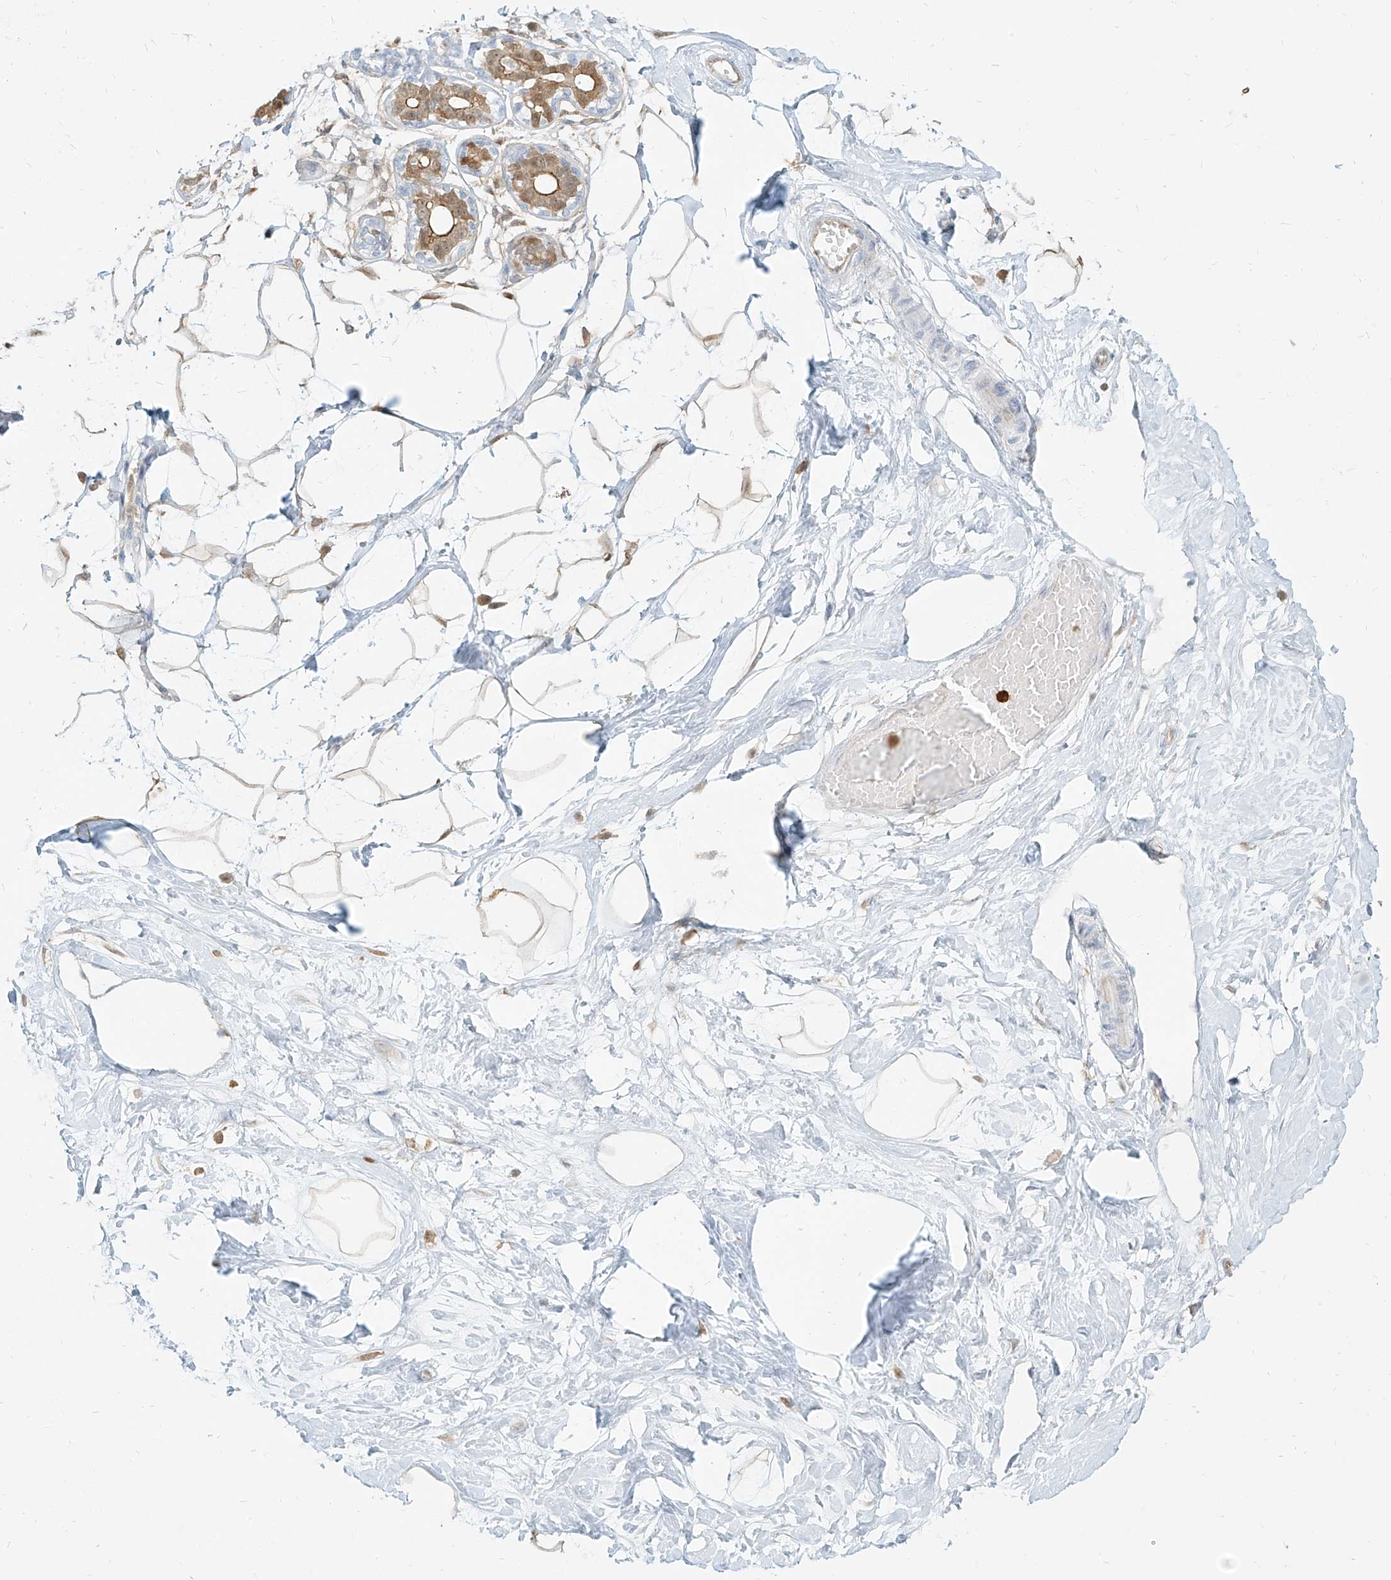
{"staining": {"intensity": "moderate", "quantity": ">75%", "location": "cytoplasmic/membranous"}, "tissue": "breast", "cell_type": "Adipocytes", "image_type": "normal", "snomed": [{"axis": "morphology", "description": "Normal tissue, NOS"}, {"axis": "topography", "description": "Breast"}], "caption": "Protein expression analysis of normal breast demonstrates moderate cytoplasmic/membranous expression in about >75% of adipocytes. (Brightfield microscopy of DAB IHC at high magnification).", "gene": "PGD", "patient": {"sex": "female", "age": 45}}